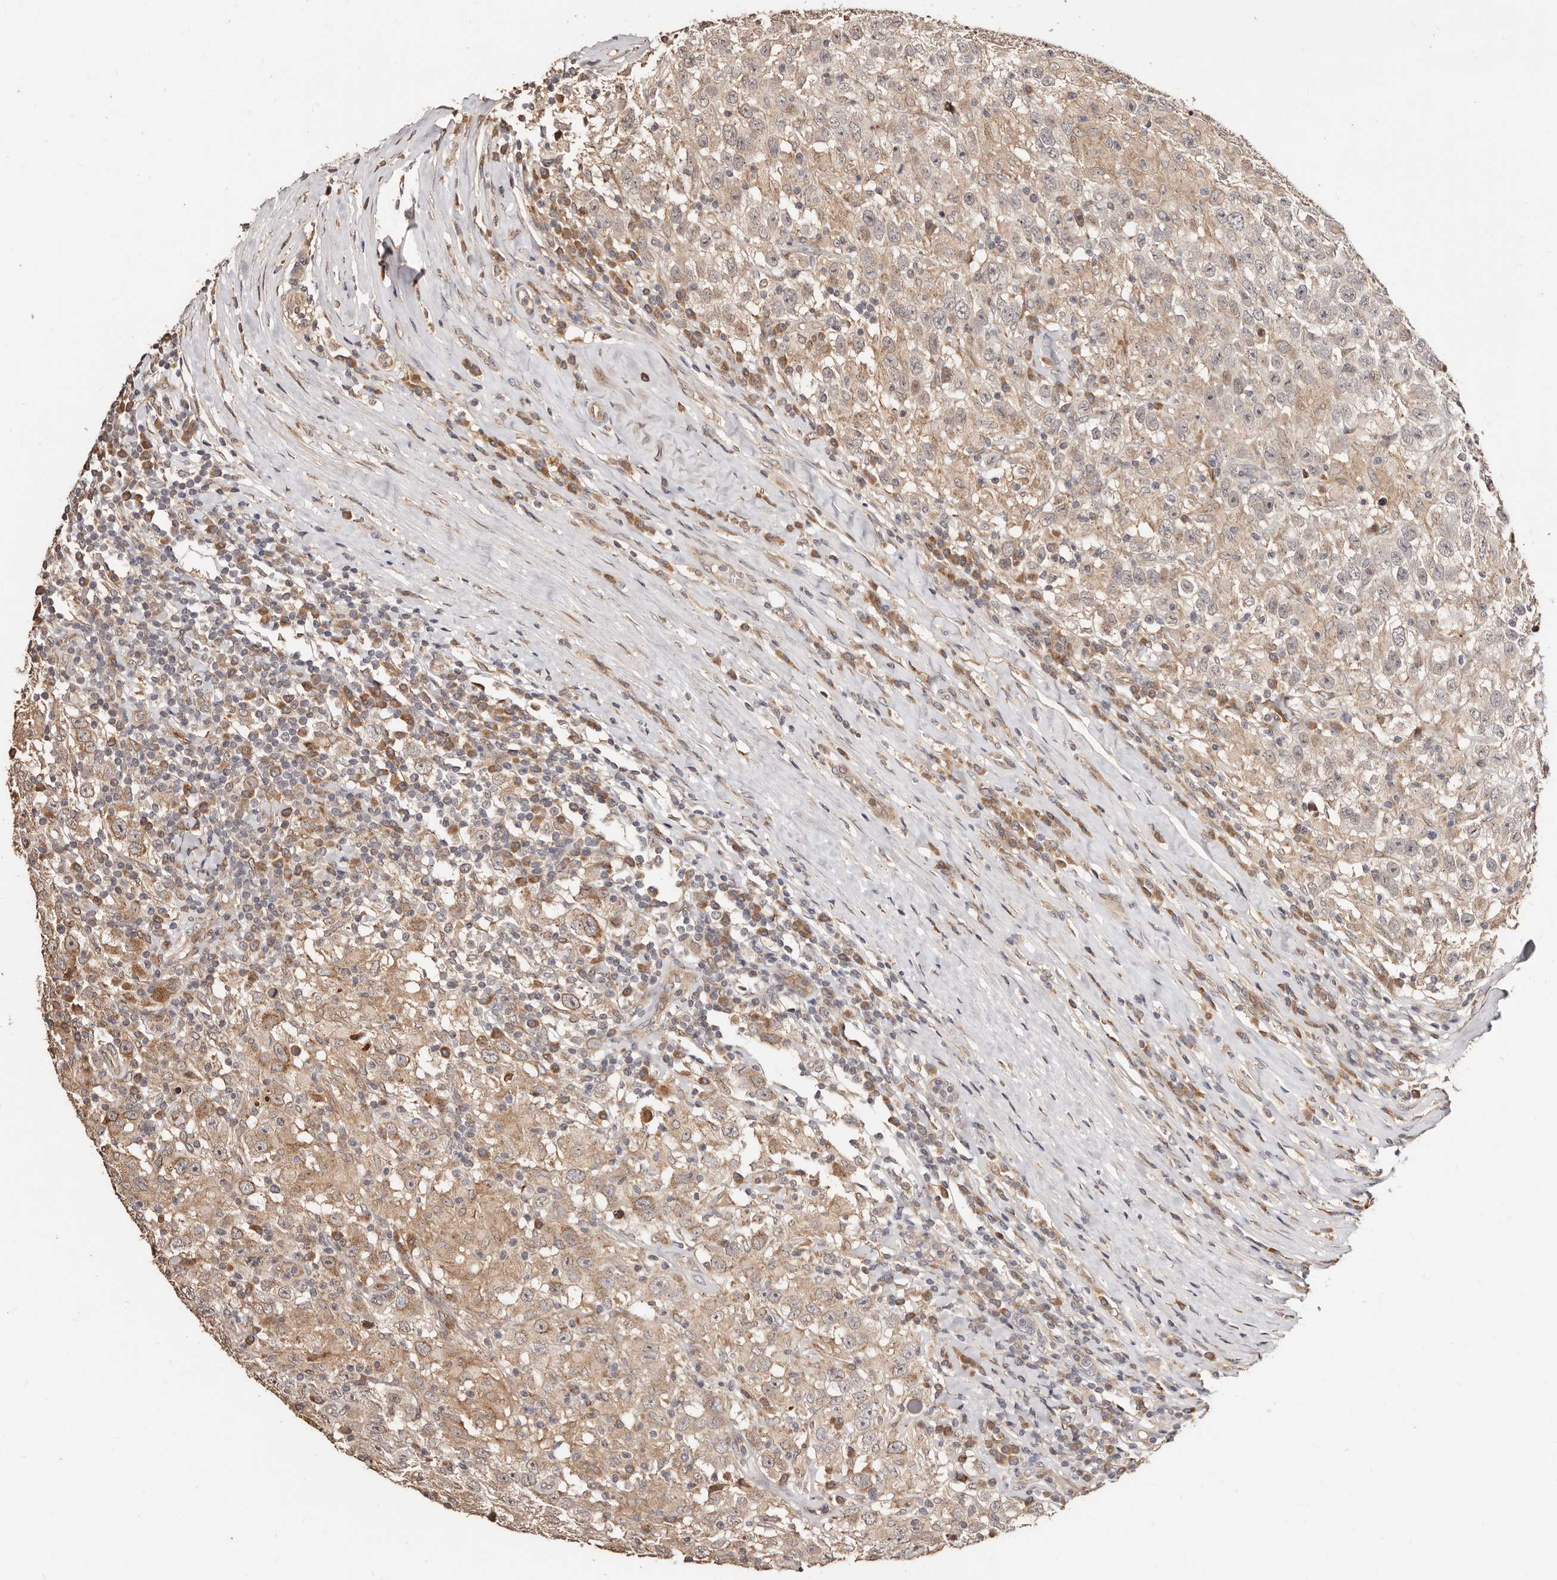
{"staining": {"intensity": "weak", "quantity": ">75%", "location": "cytoplasmic/membranous"}, "tissue": "testis cancer", "cell_type": "Tumor cells", "image_type": "cancer", "snomed": [{"axis": "morphology", "description": "Seminoma, NOS"}, {"axis": "topography", "description": "Testis"}], "caption": "Testis cancer (seminoma) stained for a protein demonstrates weak cytoplasmic/membranous positivity in tumor cells.", "gene": "APOL6", "patient": {"sex": "male", "age": 41}}